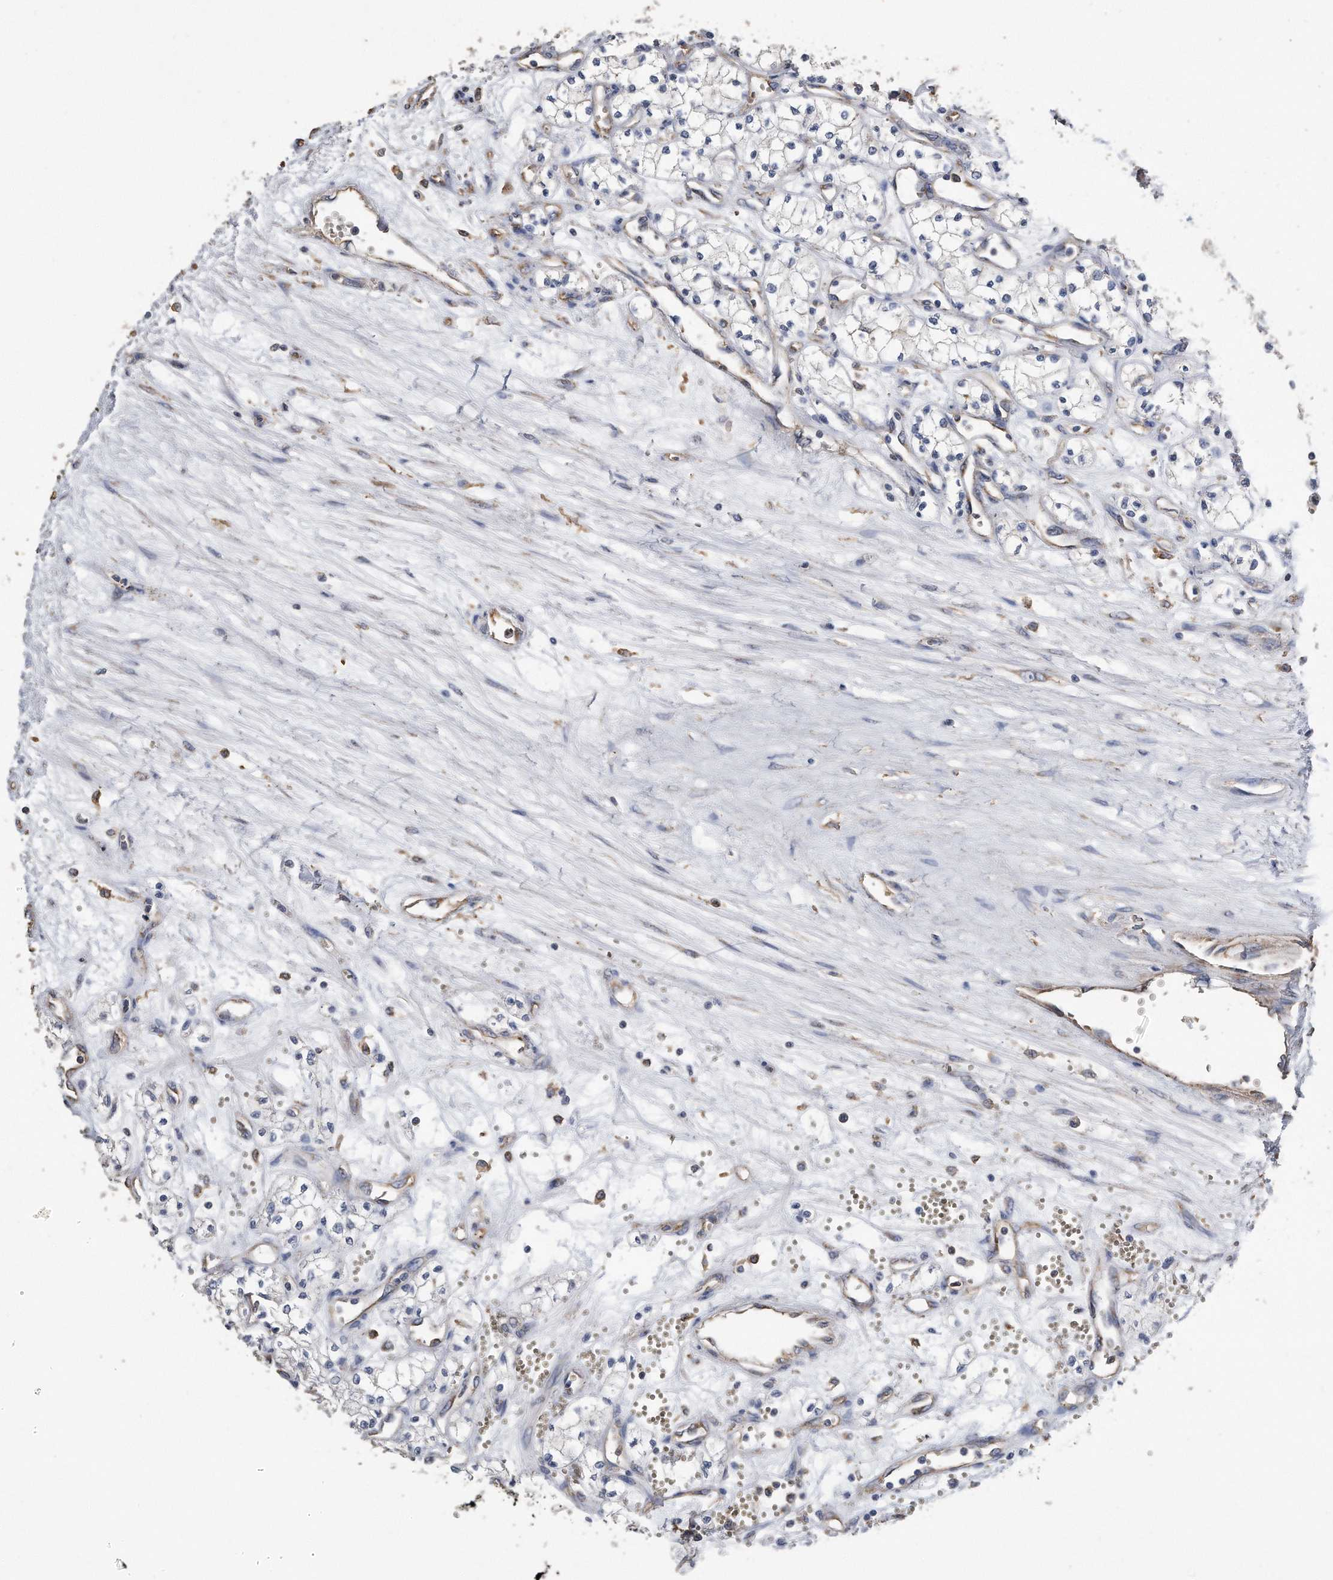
{"staining": {"intensity": "negative", "quantity": "none", "location": "none"}, "tissue": "renal cancer", "cell_type": "Tumor cells", "image_type": "cancer", "snomed": [{"axis": "morphology", "description": "Adenocarcinoma, NOS"}, {"axis": "topography", "description": "Kidney"}], "caption": "Tumor cells are negative for protein expression in human renal adenocarcinoma. Nuclei are stained in blue.", "gene": "CDCP1", "patient": {"sex": "male", "age": 59}}